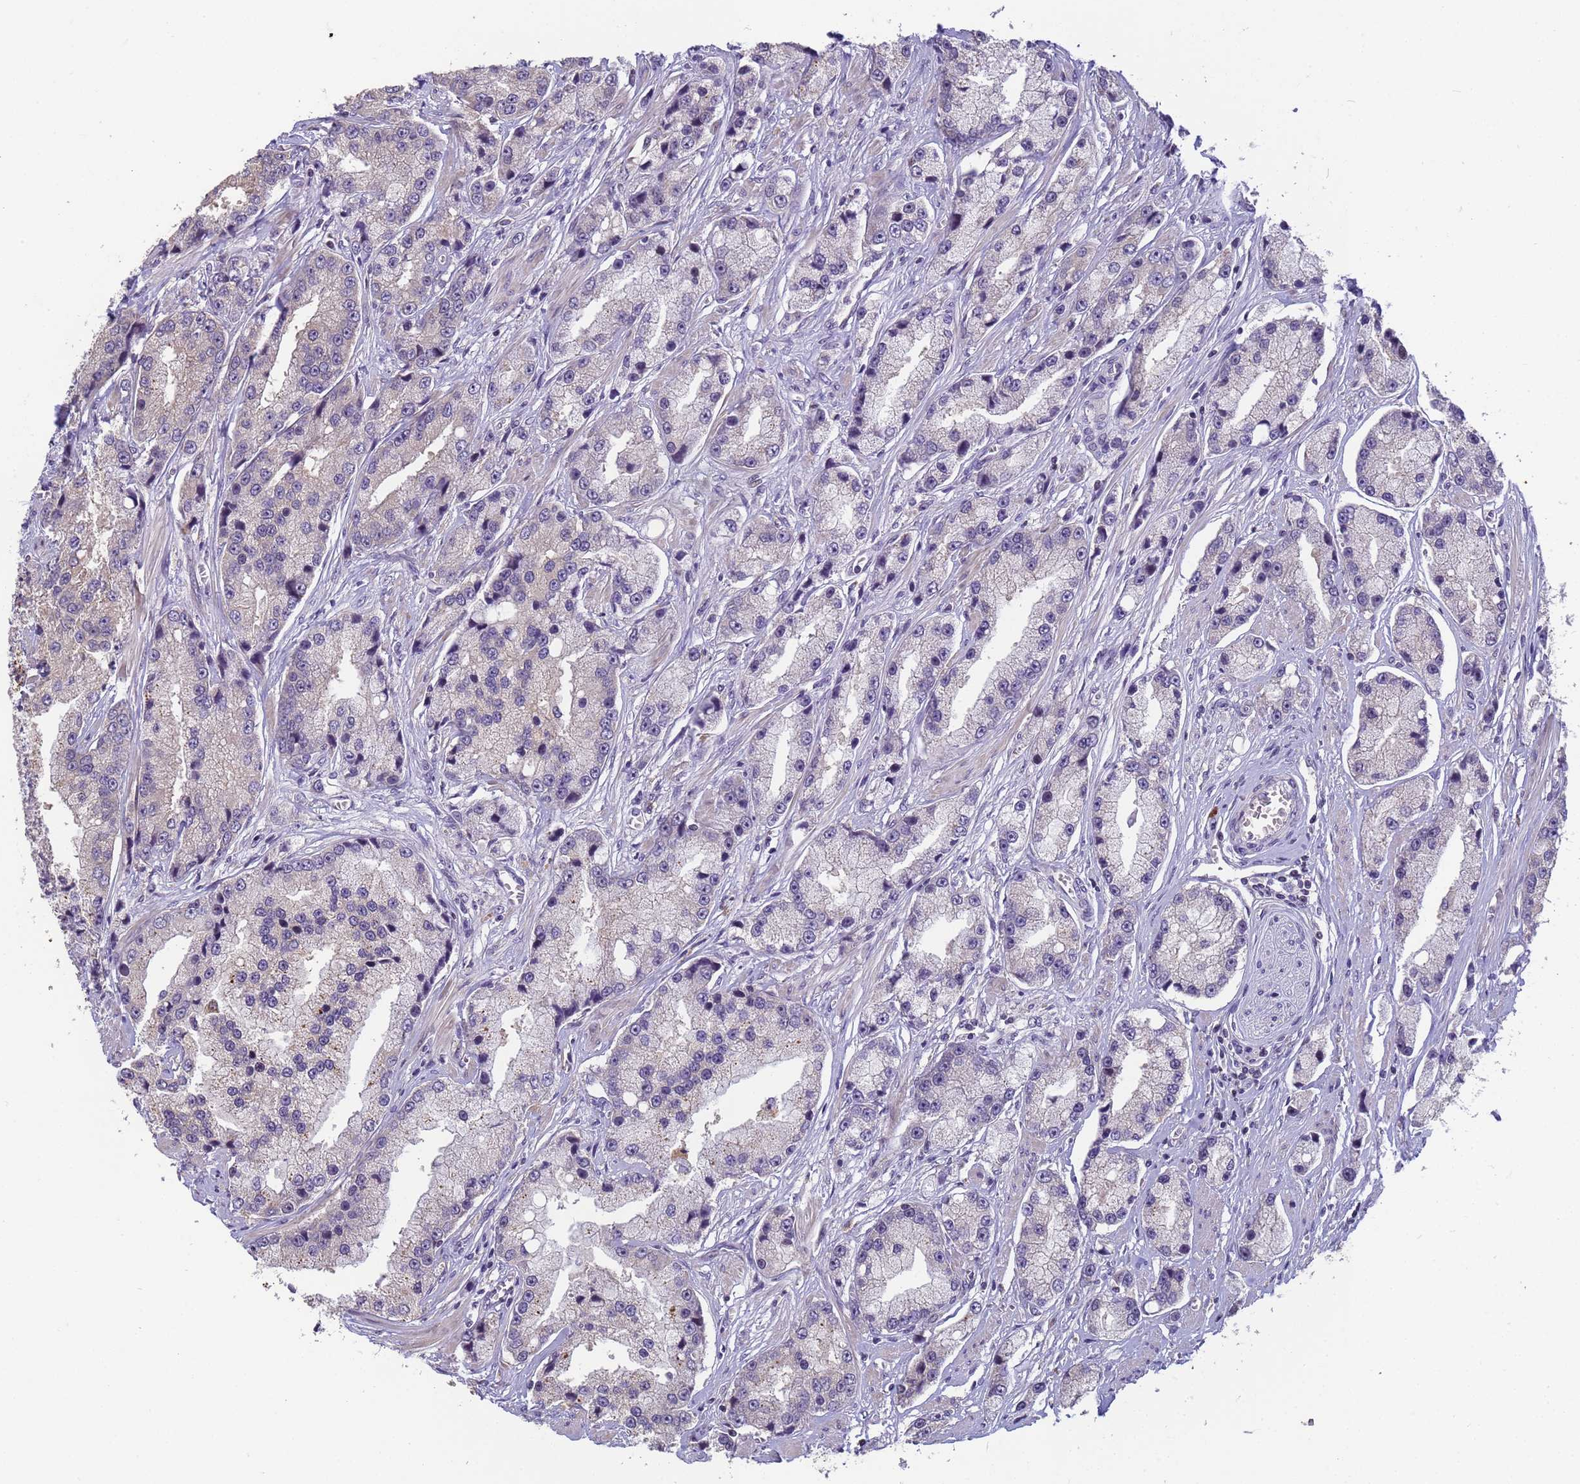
{"staining": {"intensity": "negative", "quantity": "none", "location": "none"}, "tissue": "prostate cancer", "cell_type": "Tumor cells", "image_type": "cancer", "snomed": [{"axis": "morphology", "description": "Adenocarcinoma, High grade"}, {"axis": "topography", "description": "Prostate"}], "caption": "Tumor cells are negative for brown protein staining in prostate high-grade adenocarcinoma.", "gene": "VWA3A", "patient": {"sex": "male", "age": 74}}